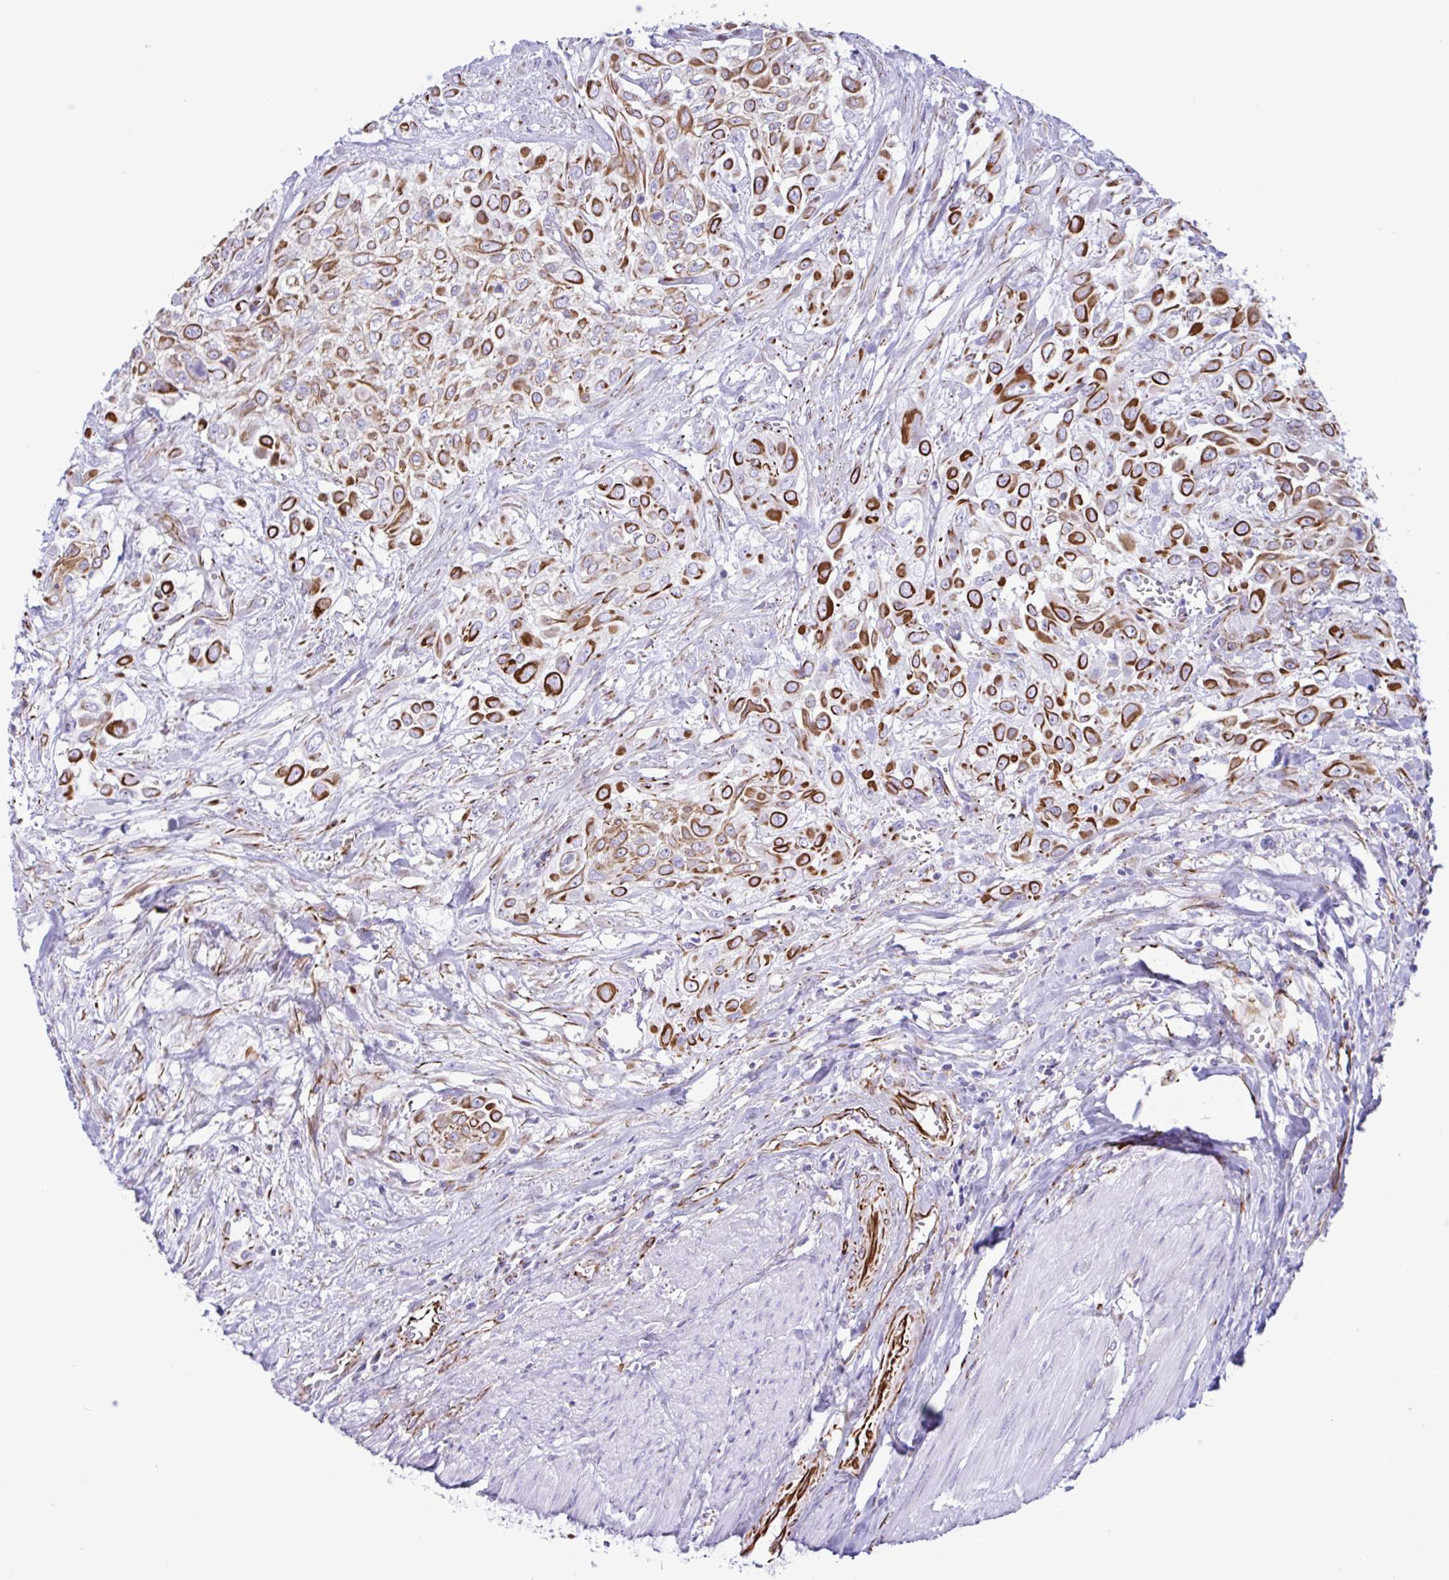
{"staining": {"intensity": "strong", "quantity": ">75%", "location": "cytoplasmic/membranous"}, "tissue": "urothelial cancer", "cell_type": "Tumor cells", "image_type": "cancer", "snomed": [{"axis": "morphology", "description": "Urothelial carcinoma, High grade"}, {"axis": "topography", "description": "Urinary bladder"}], "caption": "Immunohistochemical staining of human high-grade urothelial carcinoma demonstrates strong cytoplasmic/membranous protein expression in approximately >75% of tumor cells. (Brightfield microscopy of DAB IHC at high magnification).", "gene": "SMAD5", "patient": {"sex": "male", "age": 57}}